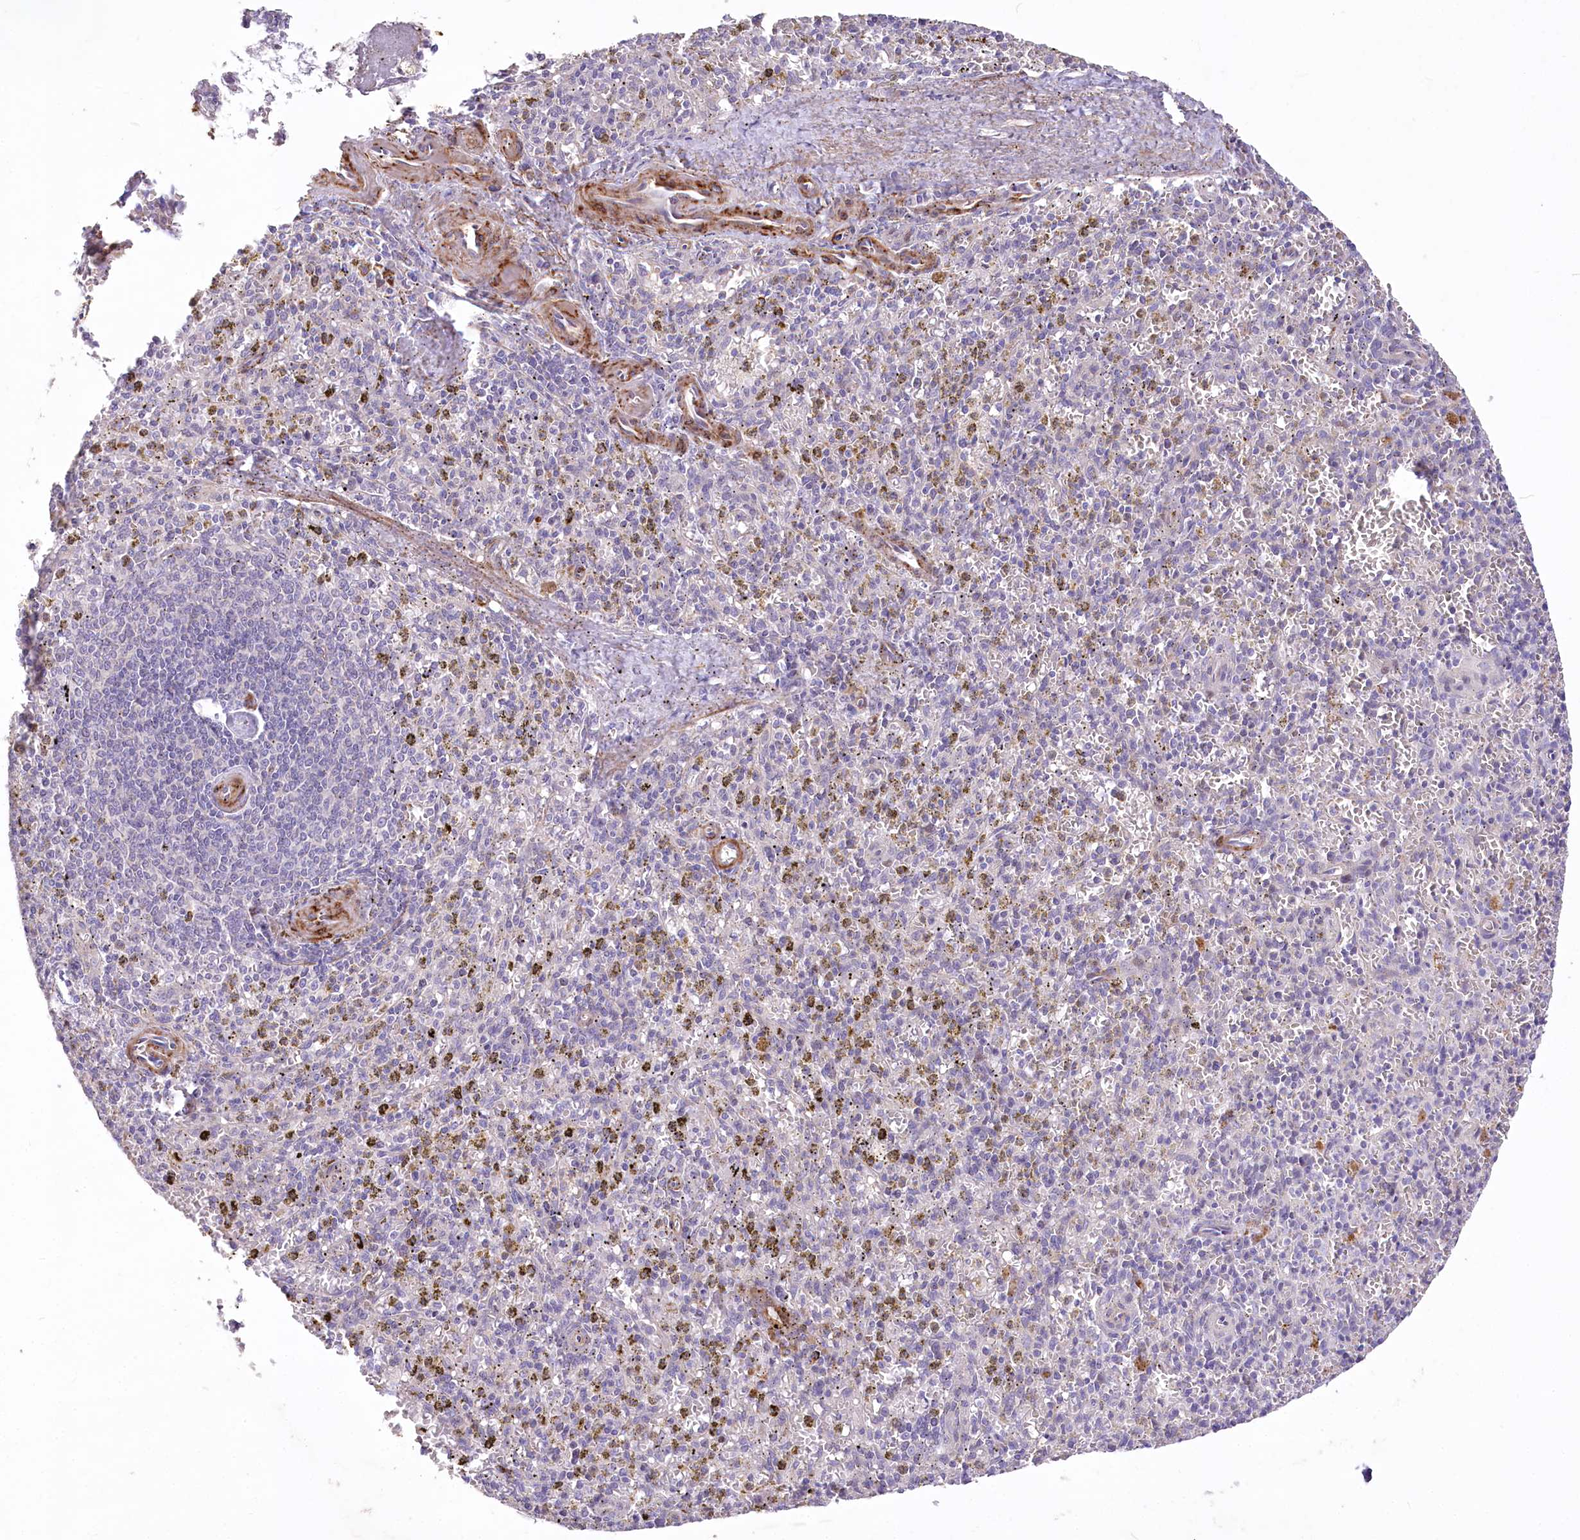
{"staining": {"intensity": "negative", "quantity": "none", "location": "none"}, "tissue": "spleen", "cell_type": "Cells in red pulp", "image_type": "normal", "snomed": [{"axis": "morphology", "description": "Normal tissue, NOS"}, {"axis": "topography", "description": "Spleen"}], "caption": "A high-resolution micrograph shows immunohistochemistry staining of unremarkable spleen, which demonstrates no significant staining in cells in red pulp.", "gene": "ANGPTL3", "patient": {"sex": "male", "age": 72}}